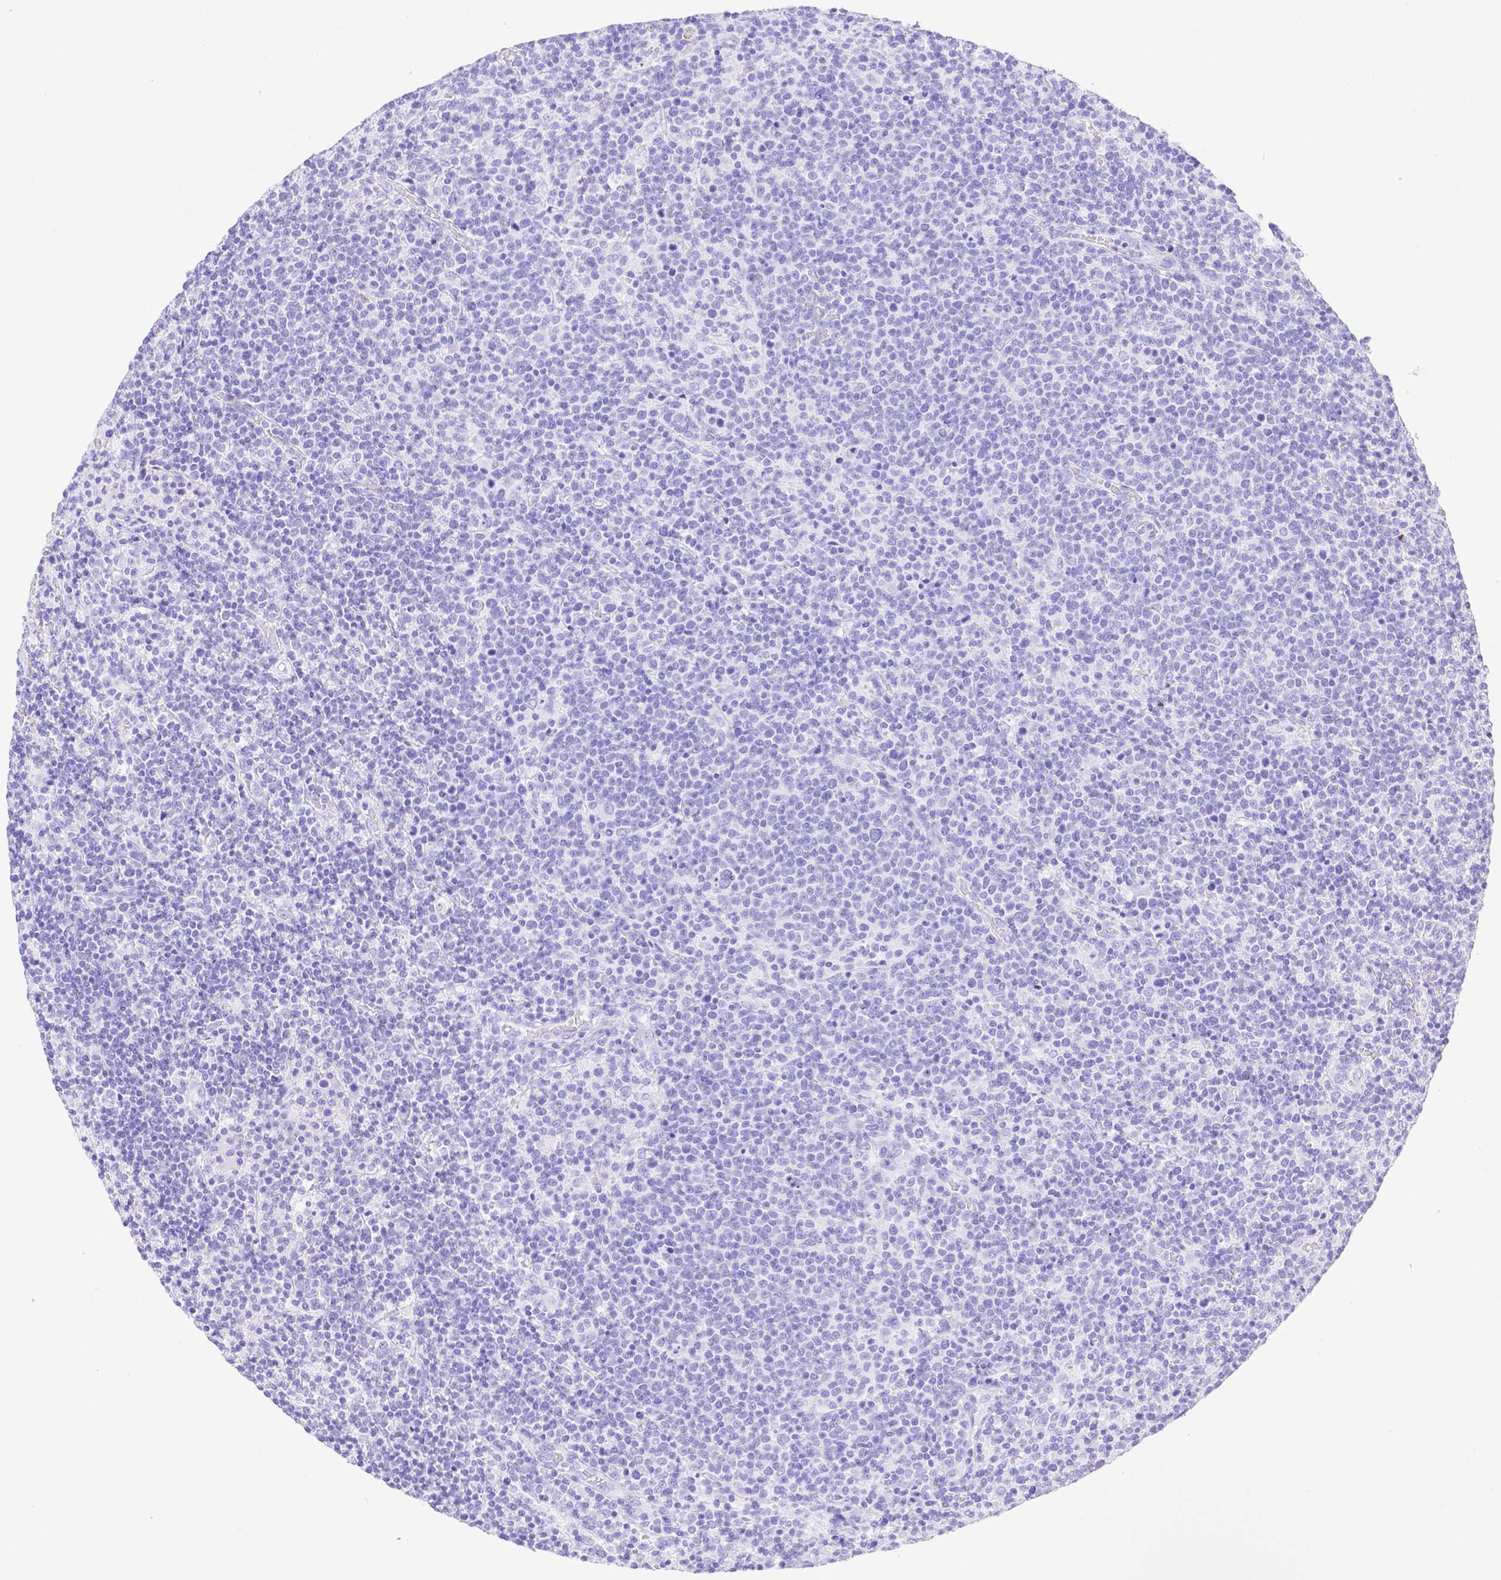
{"staining": {"intensity": "negative", "quantity": "none", "location": "none"}, "tissue": "lymphoma", "cell_type": "Tumor cells", "image_type": "cancer", "snomed": [{"axis": "morphology", "description": "Malignant lymphoma, non-Hodgkin's type, High grade"}, {"axis": "topography", "description": "Lymph node"}], "caption": "An immunohistochemistry histopathology image of malignant lymphoma, non-Hodgkin's type (high-grade) is shown. There is no staining in tumor cells of malignant lymphoma, non-Hodgkin's type (high-grade).", "gene": "SMR3A", "patient": {"sex": "male", "age": 61}}